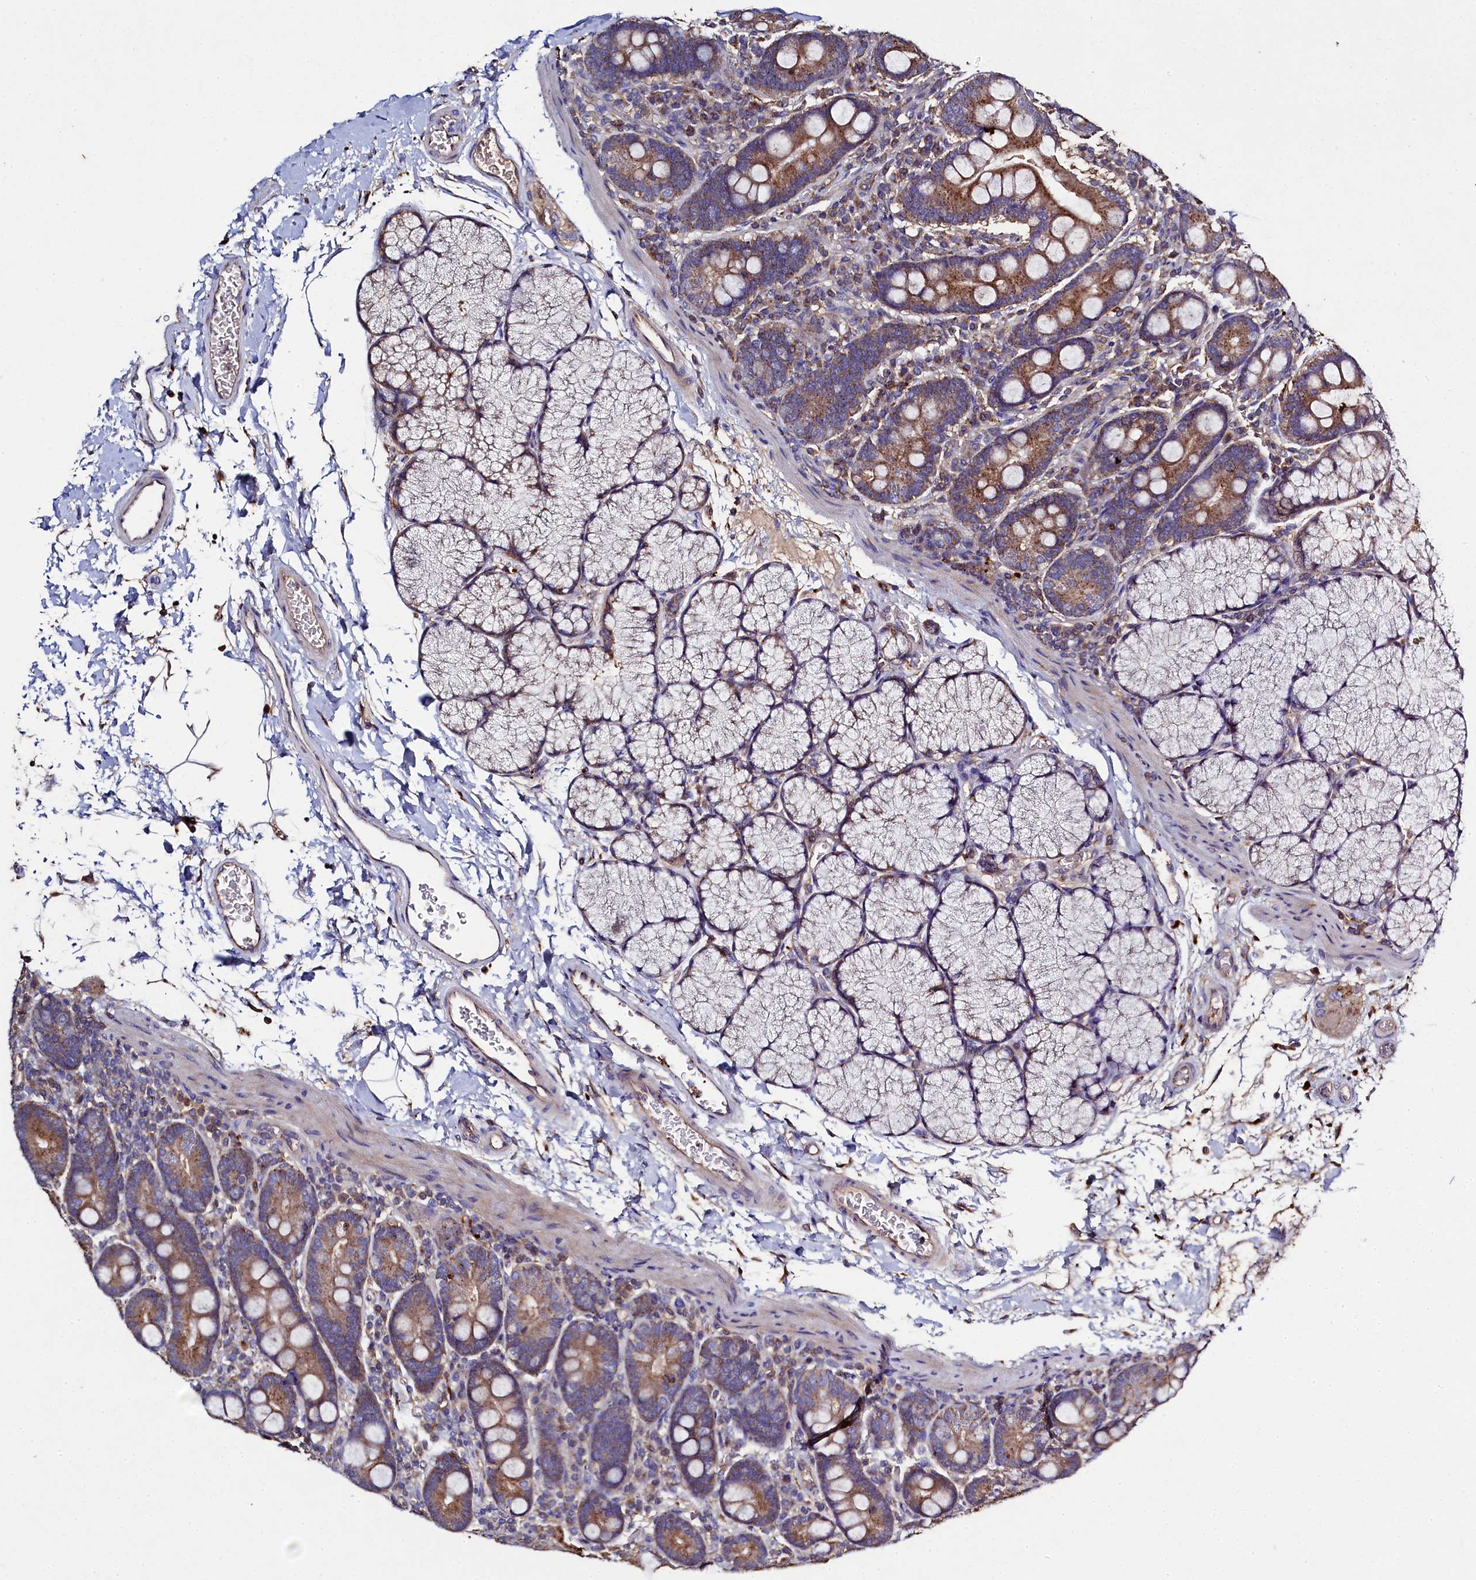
{"staining": {"intensity": "strong", "quantity": ">75%", "location": "cytoplasmic/membranous"}, "tissue": "duodenum", "cell_type": "Glandular cells", "image_type": "normal", "snomed": [{"axis": "morphology", "description": "Normal tissue, NOS"}, {"axis": "topography", "description": "Duodenum"}], "caption": "An IHC micrograph of benign tissue is shown. Protein staining in brown labels strong cytoplasmic/membranous positivity in duodenum within glandular cells.", "gene": "TK2", "patient": {"sex": "male", "age": 35}}